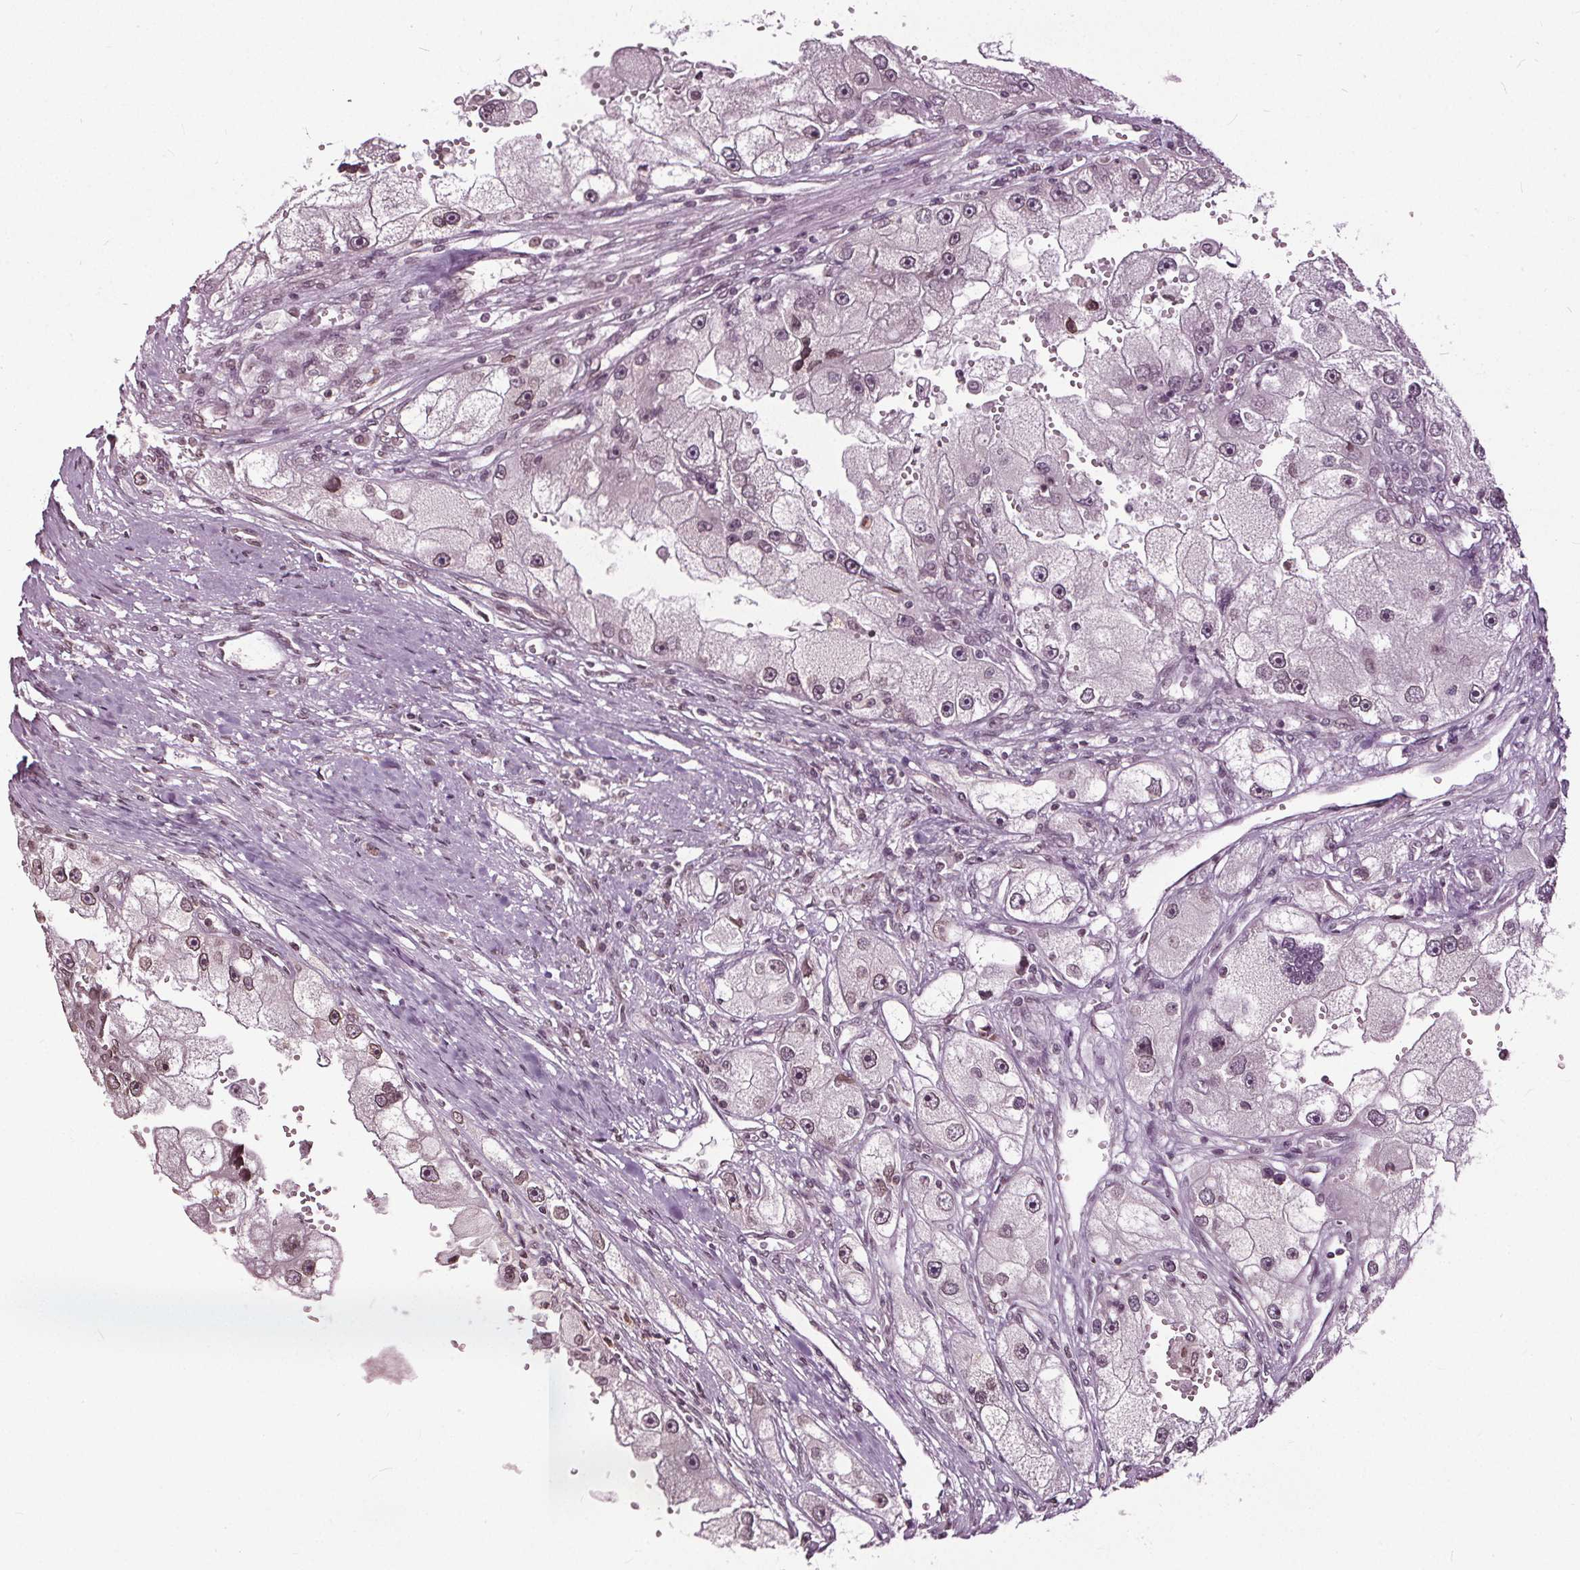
{"staining": {"intensity": "moderate", "quantity": ">75%", "location": "cytoplasmic/membranous,nuclear"}, "tissue": "renal cancer", "cell_type": "Tumor cells", "image_type": "cancer", "snomed": [{"axis": "morphology", "description": "Adenocarcinoma, NOS"}, {"axis": "topography", "description": "Kidney"}], "caption": "Renal cancer stained with DAB immunohistochemistry (IHC) exhibits medium levels of moderate cytoplasmic/membranous and nuclear expression in about >75% of tumor cells. (Brightfield microscopy of DAB IHC at high magnification).", "gene": "TTC39C", "patient": {"sex": "male", "age": 63}}